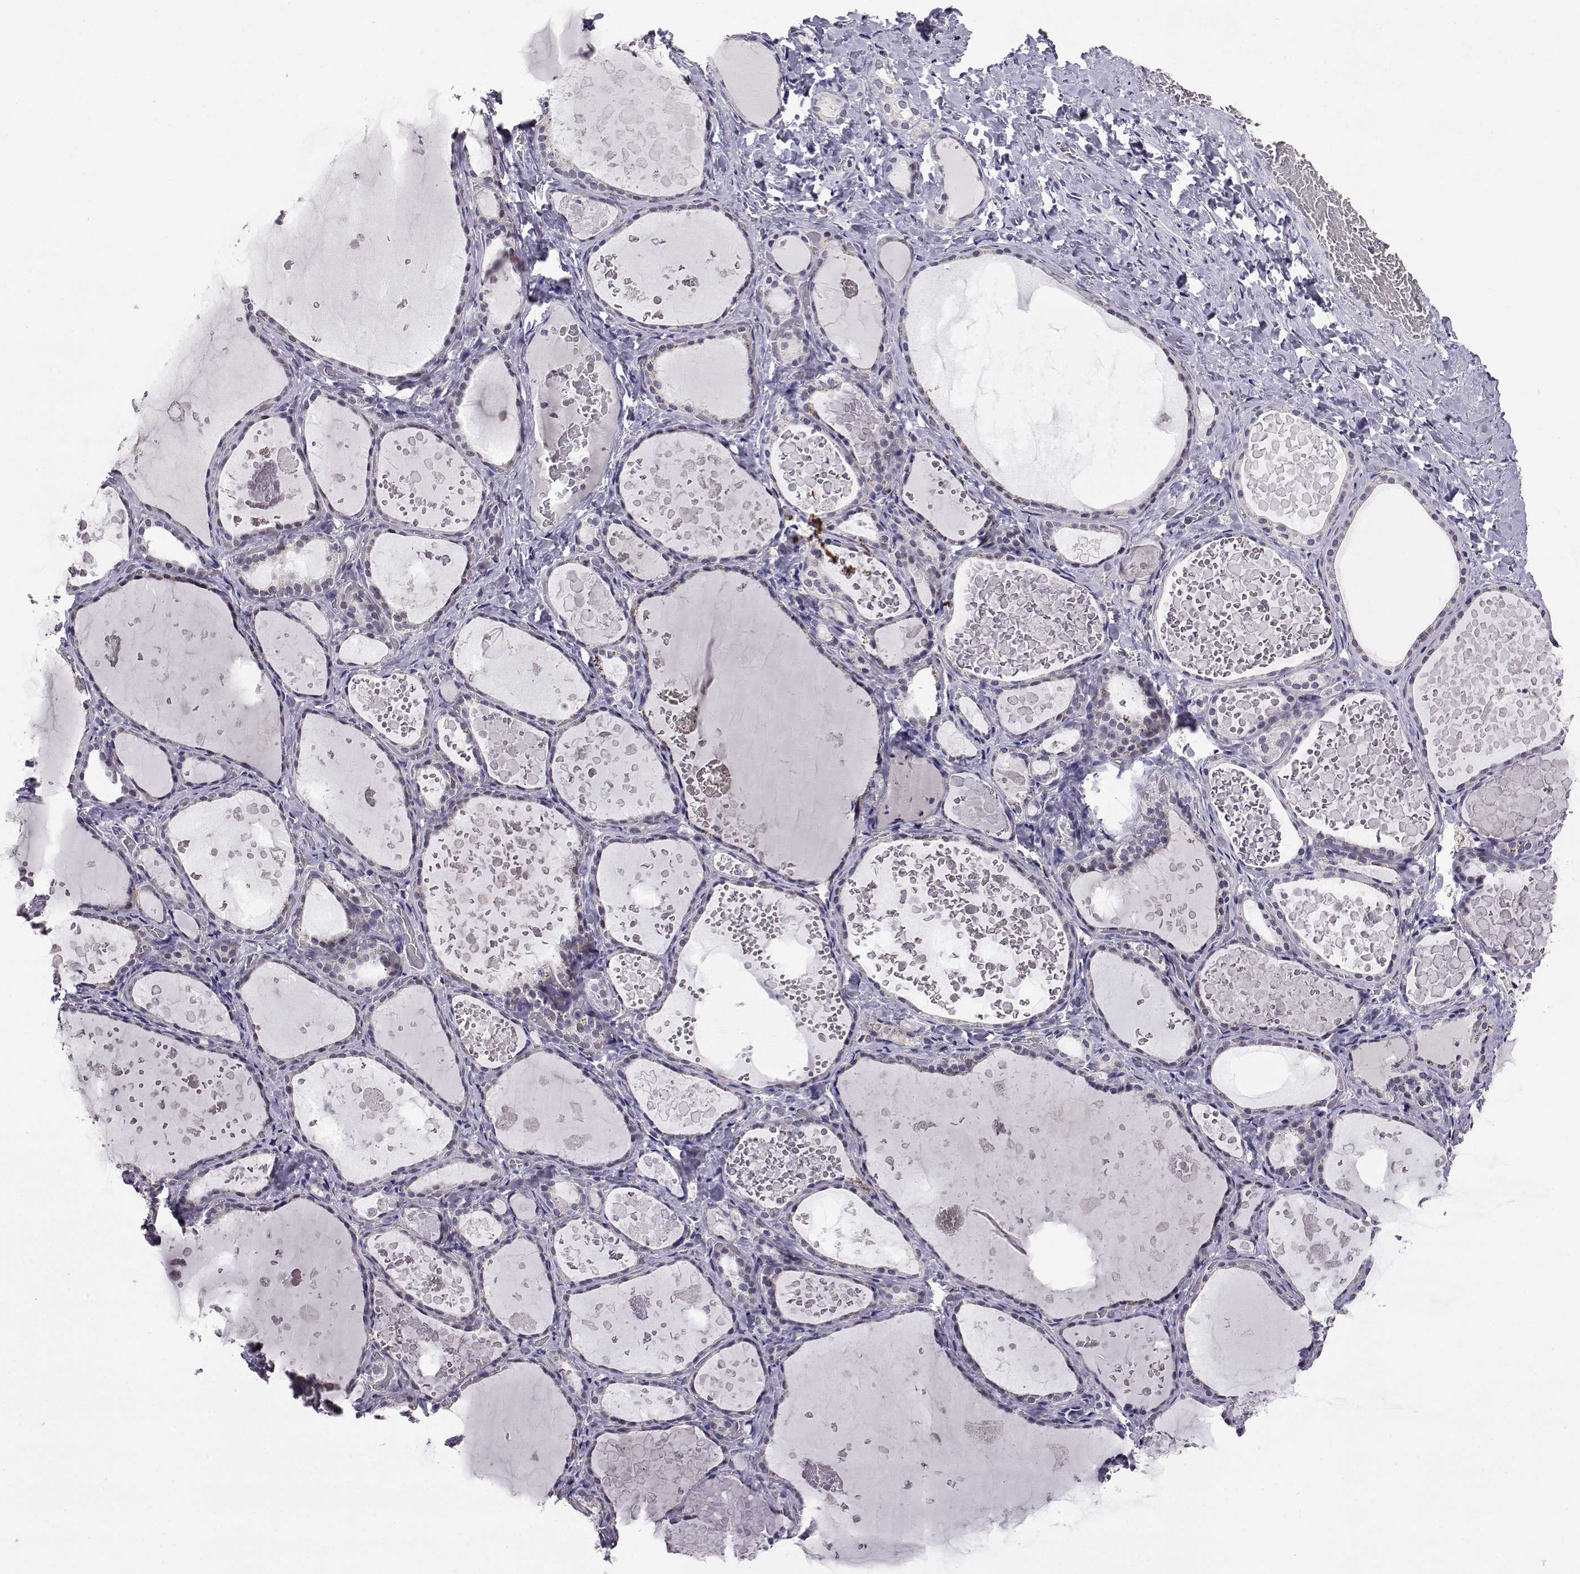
{"staining": {"intensity": "negative", "quantity": "none", "location": "none"}, "tissue": "thyroid gland", "cell_type": "Glandular cells", "image_type": "normal", "snomed": [{"axis": "morphology", "description": "Normal tissue, NOS"}, {"axis": "topography", "description": "Thyroid gland"}], "caption": "This micrograph is of benign thyroid gland stained with immunohistochemistry to label a protein in brown with the nuclei are counter-stained blue. There is no expression in glandular cells.", "gene": "AKR1B1", "patient": {"sex": "female", "age": 56}}